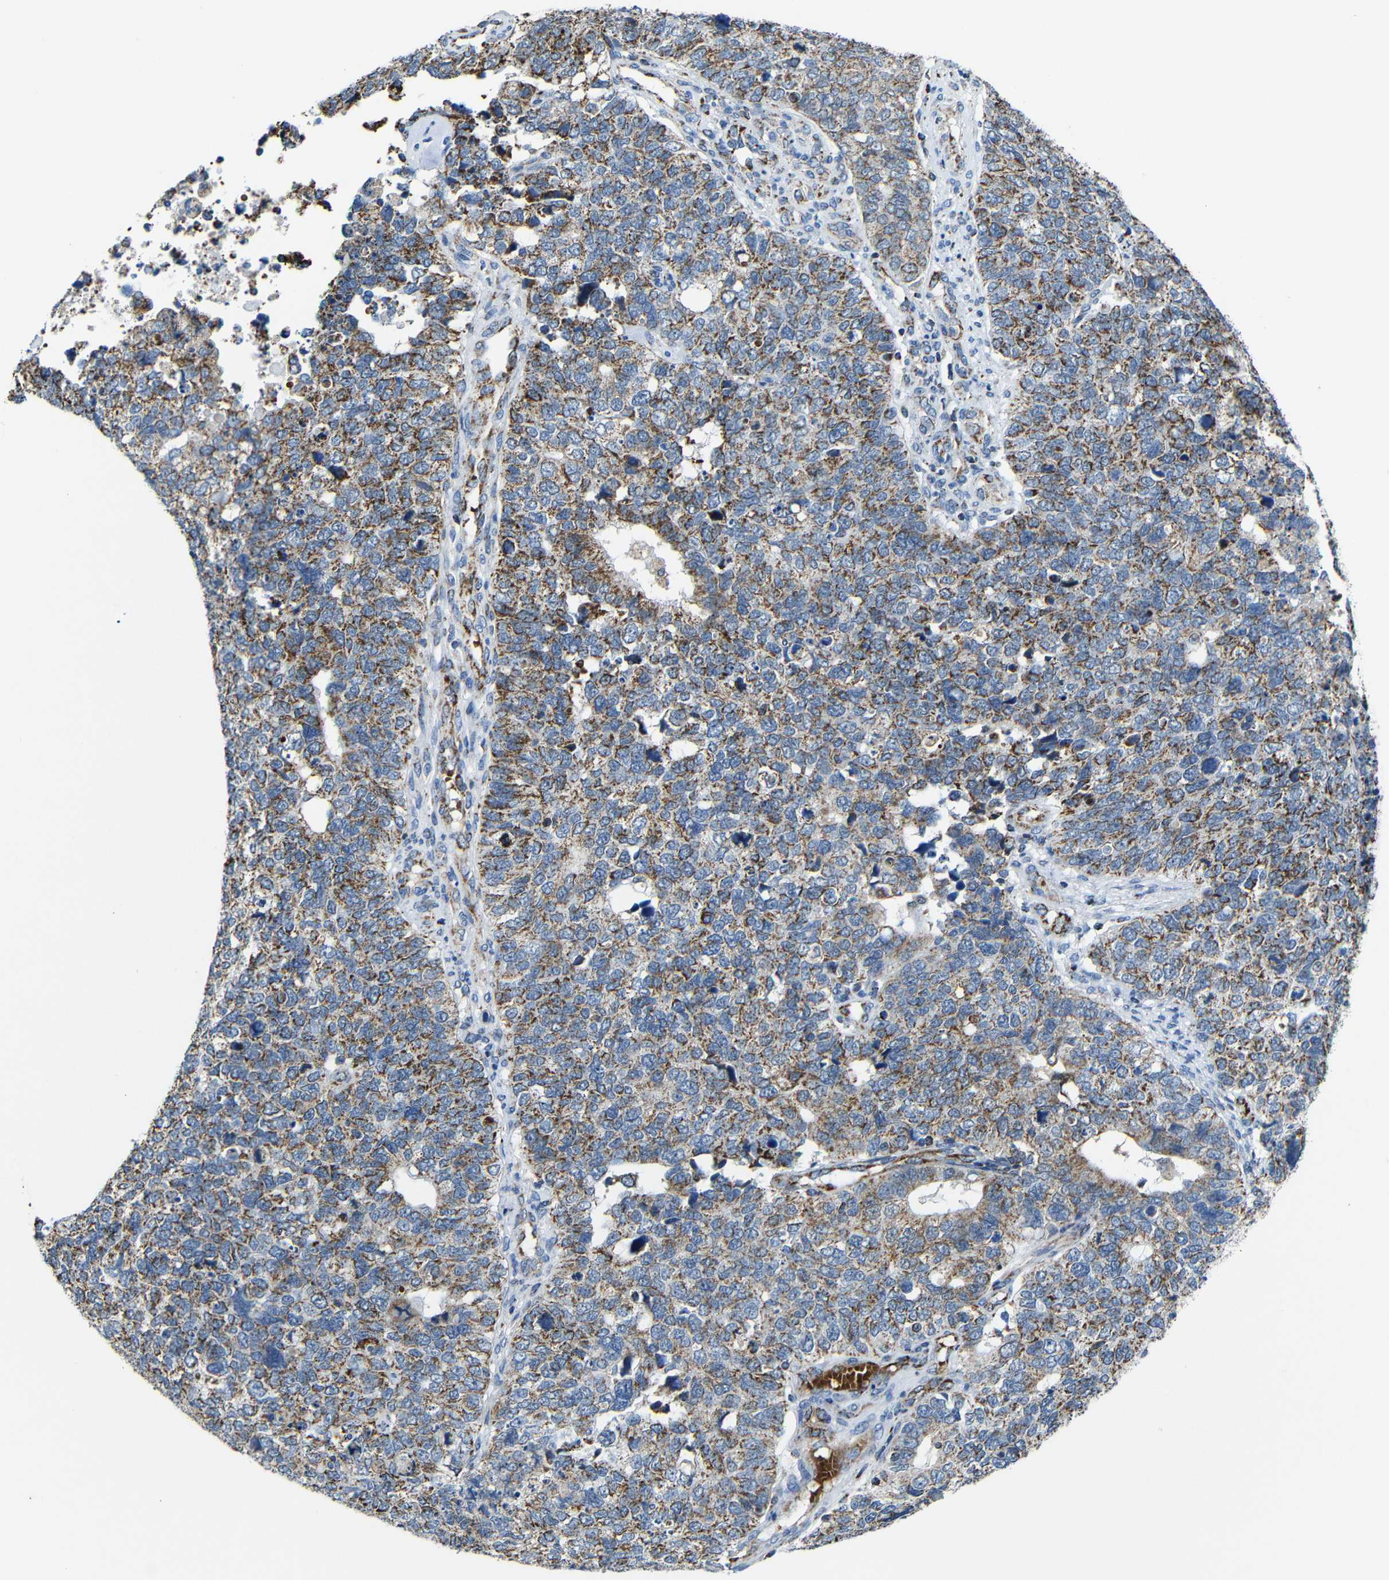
{"staining": {"intensity": "moderate", "quantity": "25%-75%", "location": "cytoplasmic/membranous"}, "tissue": "cervical cancer", "cell_type": "Tumor cells", "image_type": "cancer", "snomed": [{"axis": "morphology", "description": "Squamous cell carcinoma, NOS"}, {"axis": "topography", "description": "Cervix"}], "caption": "Cervical squamous cell carcinoma was stained to show a protein in brown. There is medium levels of moderate cytoplasmic/membranous expression in approximately 25%-75% of tumor cells.", "gene": "CA5B", "patient": {"sex": "female", "age": 63}}